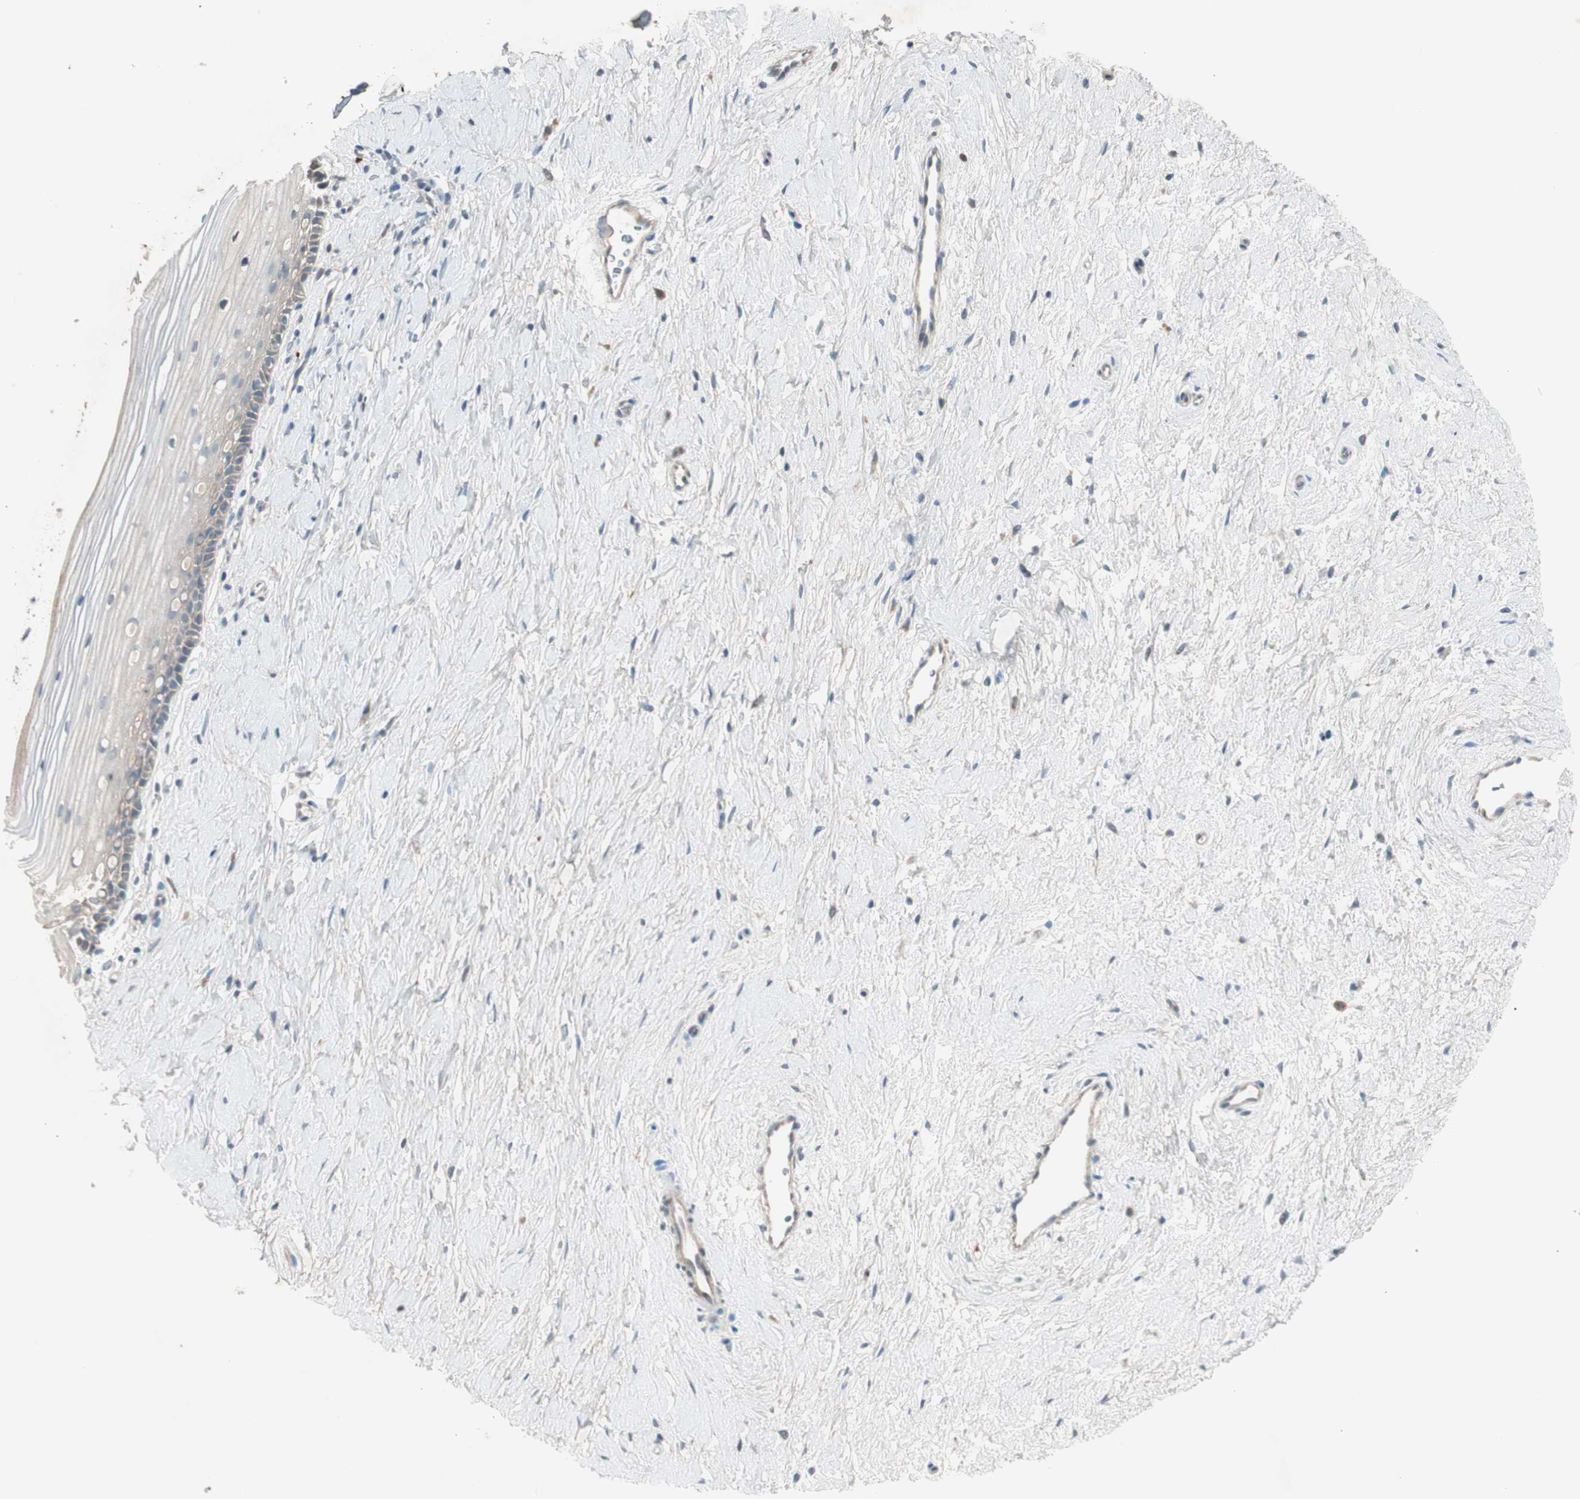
{"staining": {"intensity": "moderate", "quantity": "<25%", "location": "cytoplasmic/membranous"}, "tissue": "cervix", "cell_type": "Glandular cells", "image_type": "normal", "snomed": [{"axis": "morphology", "description": "Normal tissue, NOS"}, {"axis": "topography", "description": "Cervix"}], "caption": "This histopathology image demonstrates immunohistochemistry (IHC) staining of benign cervix, with low moderate cytoplasmic/membranous positivity in approximately <25% of glandular cells.", "gene": "MAPRE3", "patient": {"sex": "female", "age": 39}}